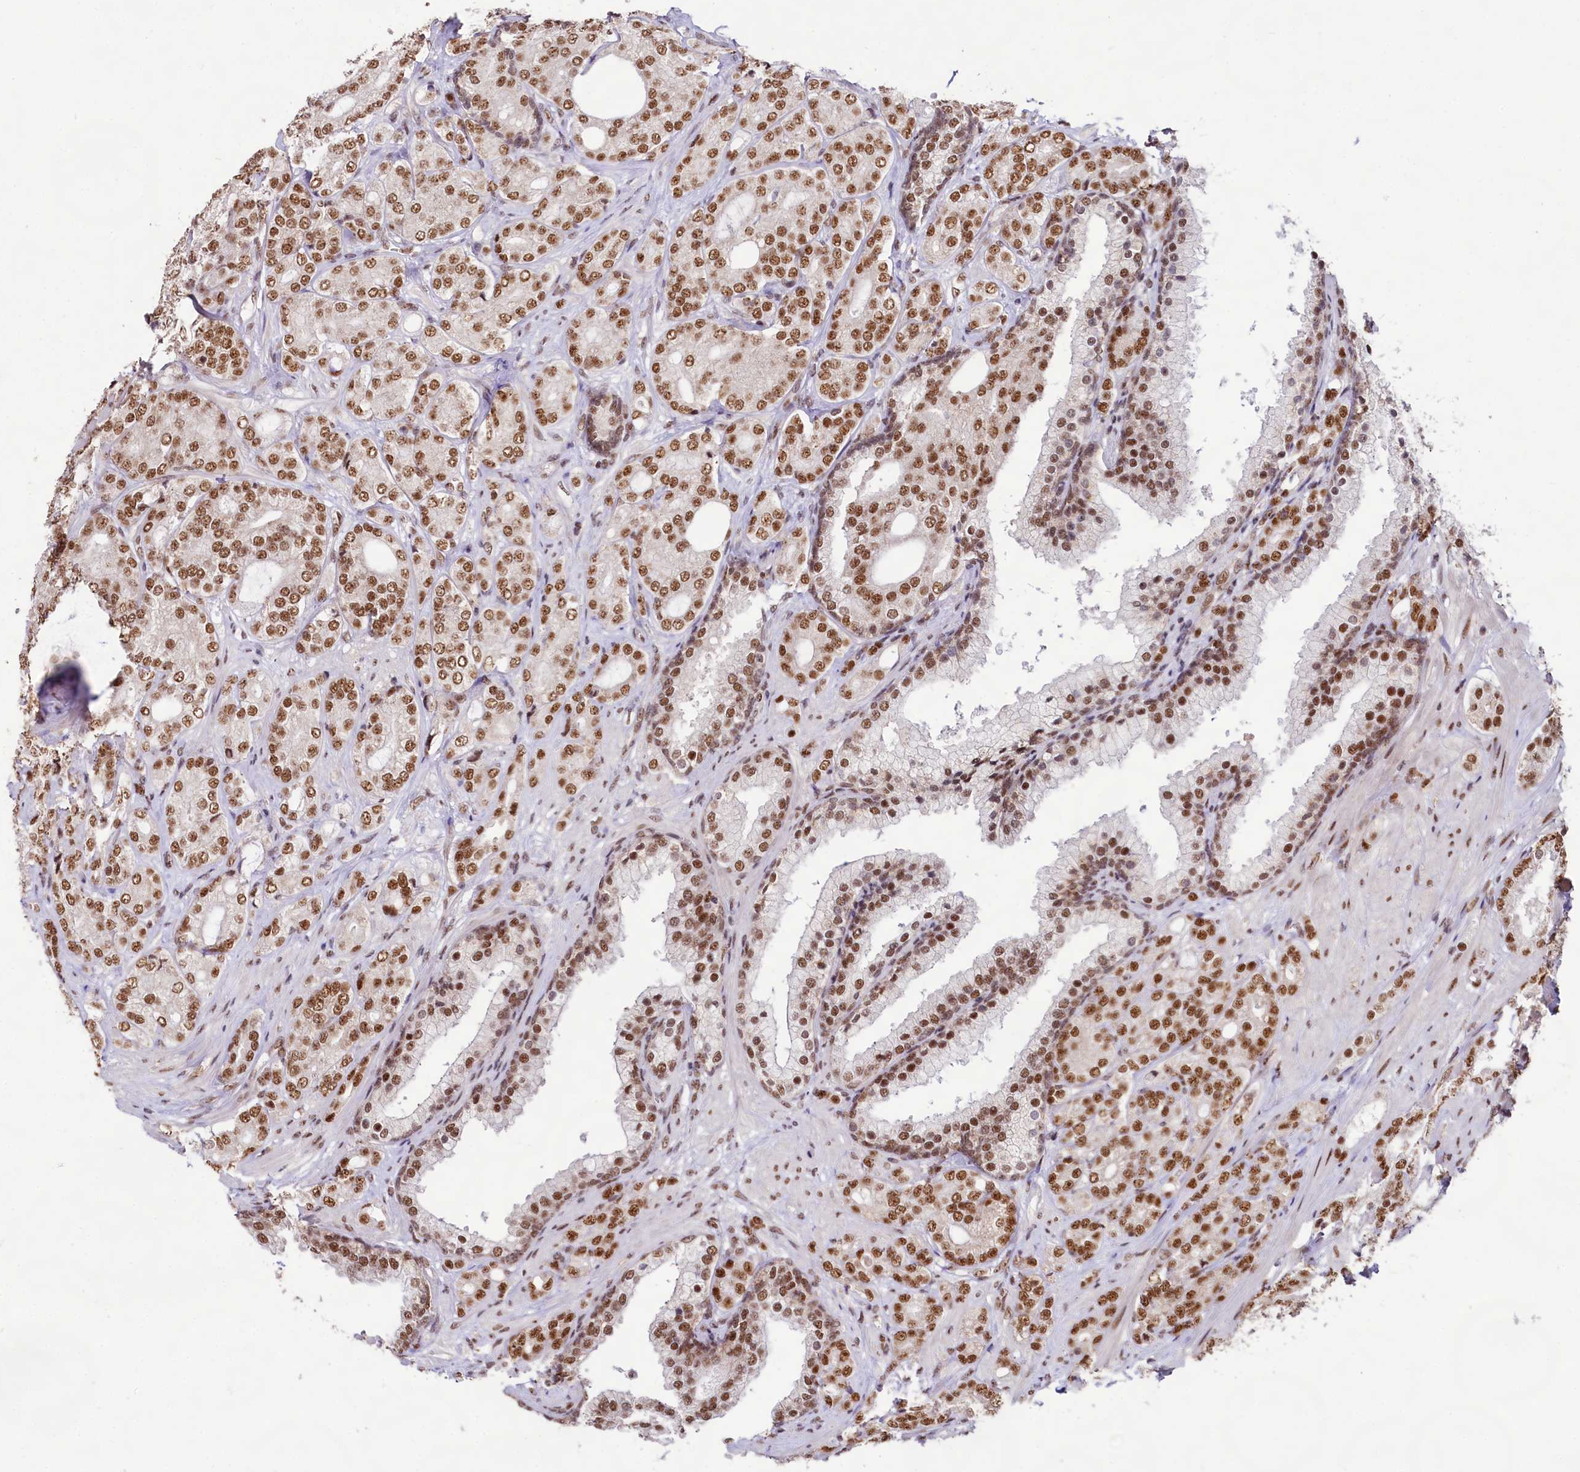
{"staining": {"intensity": "strong", "quantity": ">75%", "location": "nuclear"}, "tissue": "prostate cancer", "cell_type": "Tumor cells", "image_type": "cancer", "snomed": [{"axis": "morphology", "description": "Adenocarcinoma, High grade"}, {"axis": "topography", "description": "Prostate"}], "caption": "Tumor cells exhibit strong nuclear positivity in about >75% of cells in adenocarcinoma (high-grade) (prostate).", "gene": "HIRA", "patient": {"sex": "male", "age": 60}}